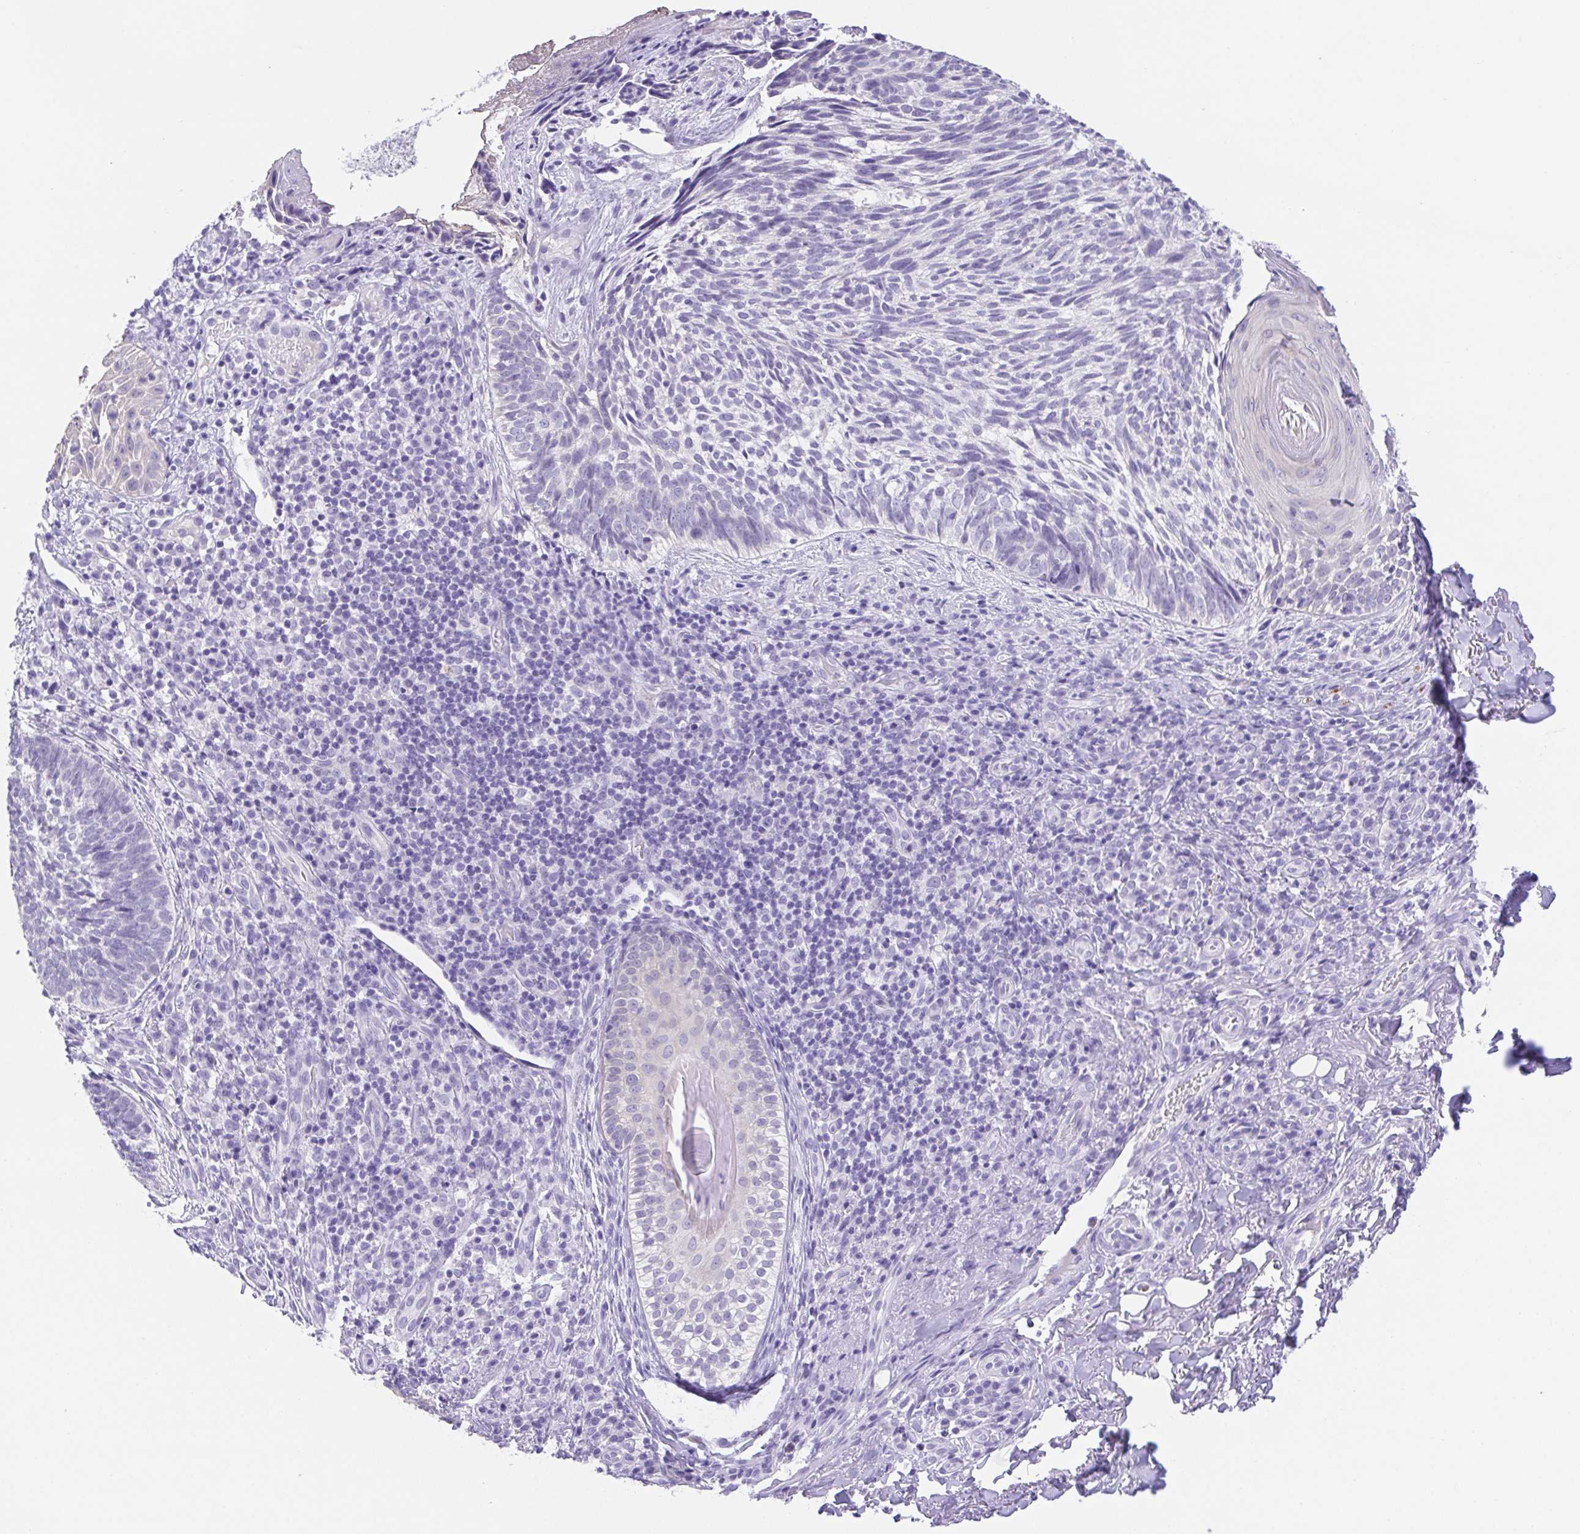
{"staining": {"intensity": "negative", "quantity": "none", "location": "none"}, "tissue": "skin cancer", "cell_type": "Tumor cells", "image_type": "cancer", "snomed": [{"axis": "morphology", "description": "Basal cell carcinoma"}, {"axis": "topography", "description": "Skin"}], "caption": "Immunohistochemistry of skin cancer (basal cell carcinoma) shows no expression in tumor cells. (DAB (3,3'-diaminobenzidine) immunohistochemistry (IHC) with hematoxylin counter stain).", "gene": "SPATA4", "patient": {"sex": "male", "age": 65}}